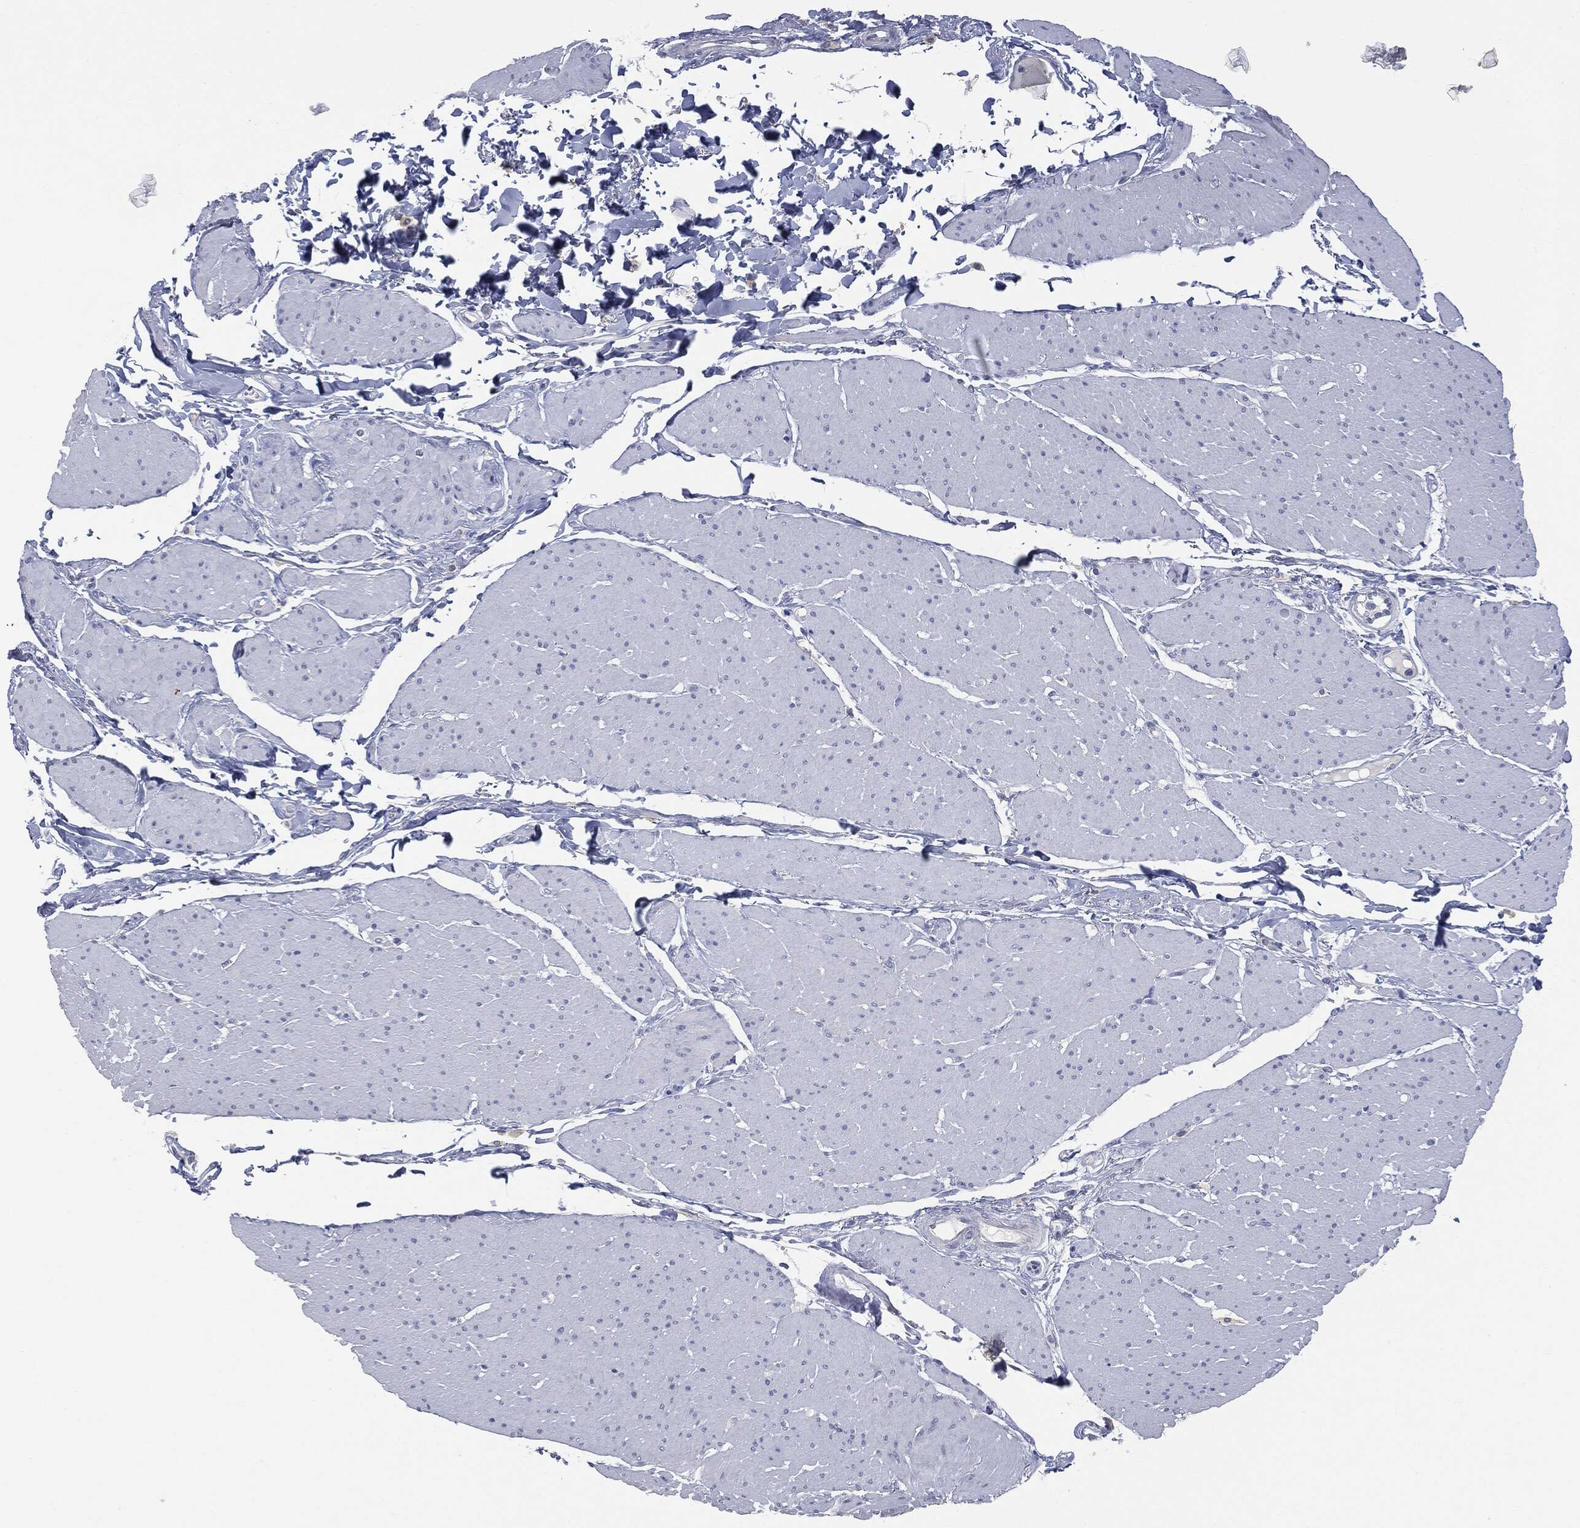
{"staining": {"intensity": "negative", "quantity": "none", "location": "none"}, "tissue": "smooth muscle", "cell_type": "Smooth muscle cells", "image_type": "normal", "snomed": [{"axis": "morphology", "description": "Normal tissue, NOS"}, {"axis": "topography", "description": "Smooth muscle"}, {"axis": "topography", "description": "Anal"}], "caption": "An immunohistochemistry (IHC) micrograph of normal smooth muscle is shown. There is no staining in smooth muscle cells of smooth muscle. (Stains: DAB IHC with hematoxylin counter stain, Microscopy: brightfield microscopy at high magnification).", "gene": "UBE2C", "patient": {"sex": "male", "age": 83}}